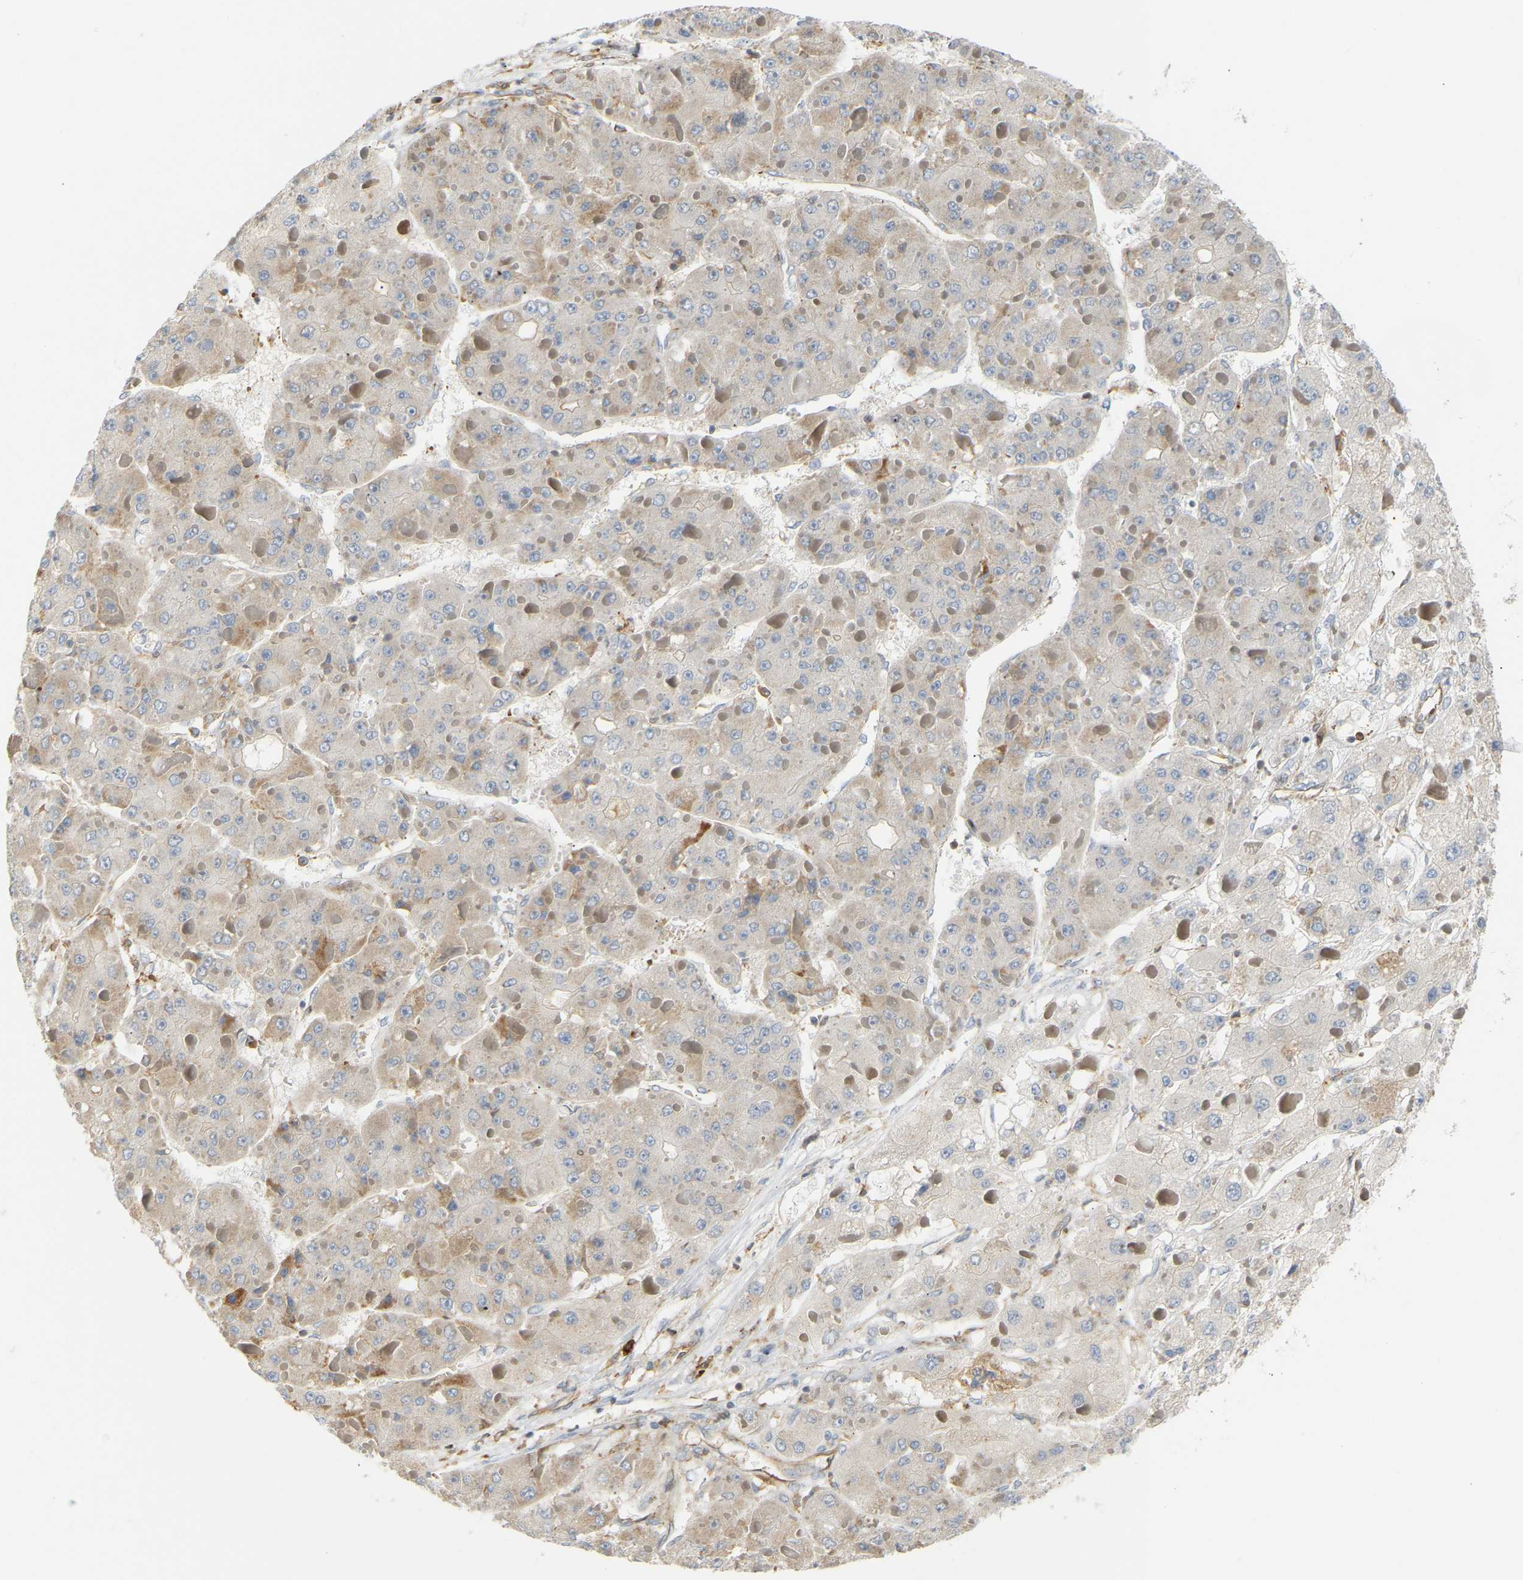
{"staining": {"intensity": "weak", "quantity": "<25%", "location": "cytoplasmic/membranous"}, "tissue": "liver cancer", "cell_type": "Tumor cells", "image_type": "cancer", "snomed": [{"axis": "morphology", "description": "Carcinoma, Hepatocellular, NOS"}, {"axis": "topography", "description": "Liver"}], "caption": "The image demonstrates no significant expression in tumor cells of hepatocellular carcinoma (liver).", "gene": "PLCG2", "patient": {"sex": "female", "age": 73}}